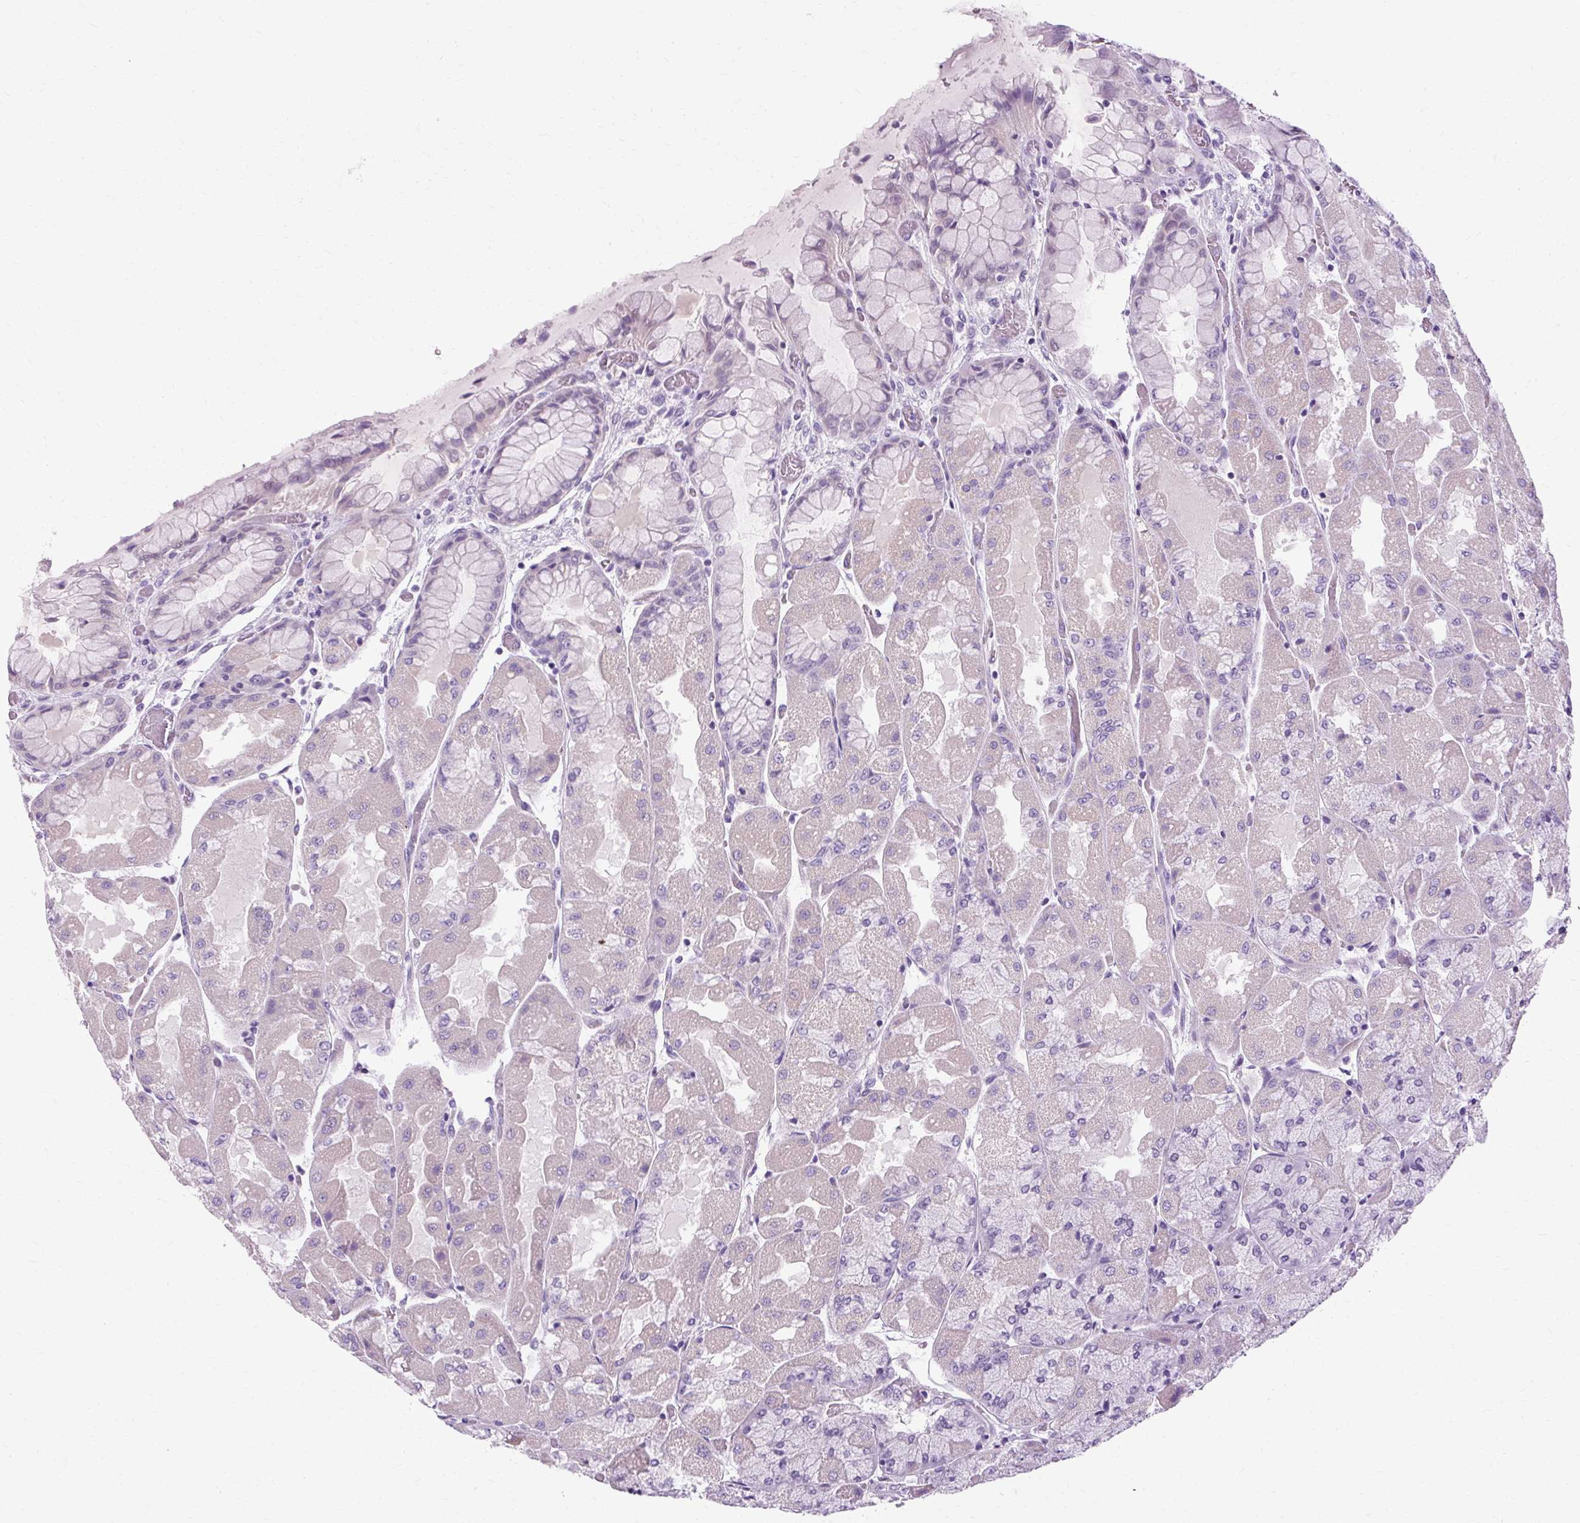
{"staining": {"intensity": "weak", "quantity": "<25%", "location": "cytoplasmic/membranous"}, "tissue": "stomach", "cell_type": "Glandular cells", "image_type": "normal", "snomed": [{"axis": "morphology", "description": "Normal tissue, NOS"}, {"axis": "topography", "description": "Stomach"}], "caption": "A photomicrograph of human stomach is negative for staining in glandular cells. (Brightfield microscopy of DAB (3,3'-diaminobenzidine) IHC at high magnification).", "gene": "B3GNT4", "patient": {"sex": "female", "age": 61}}